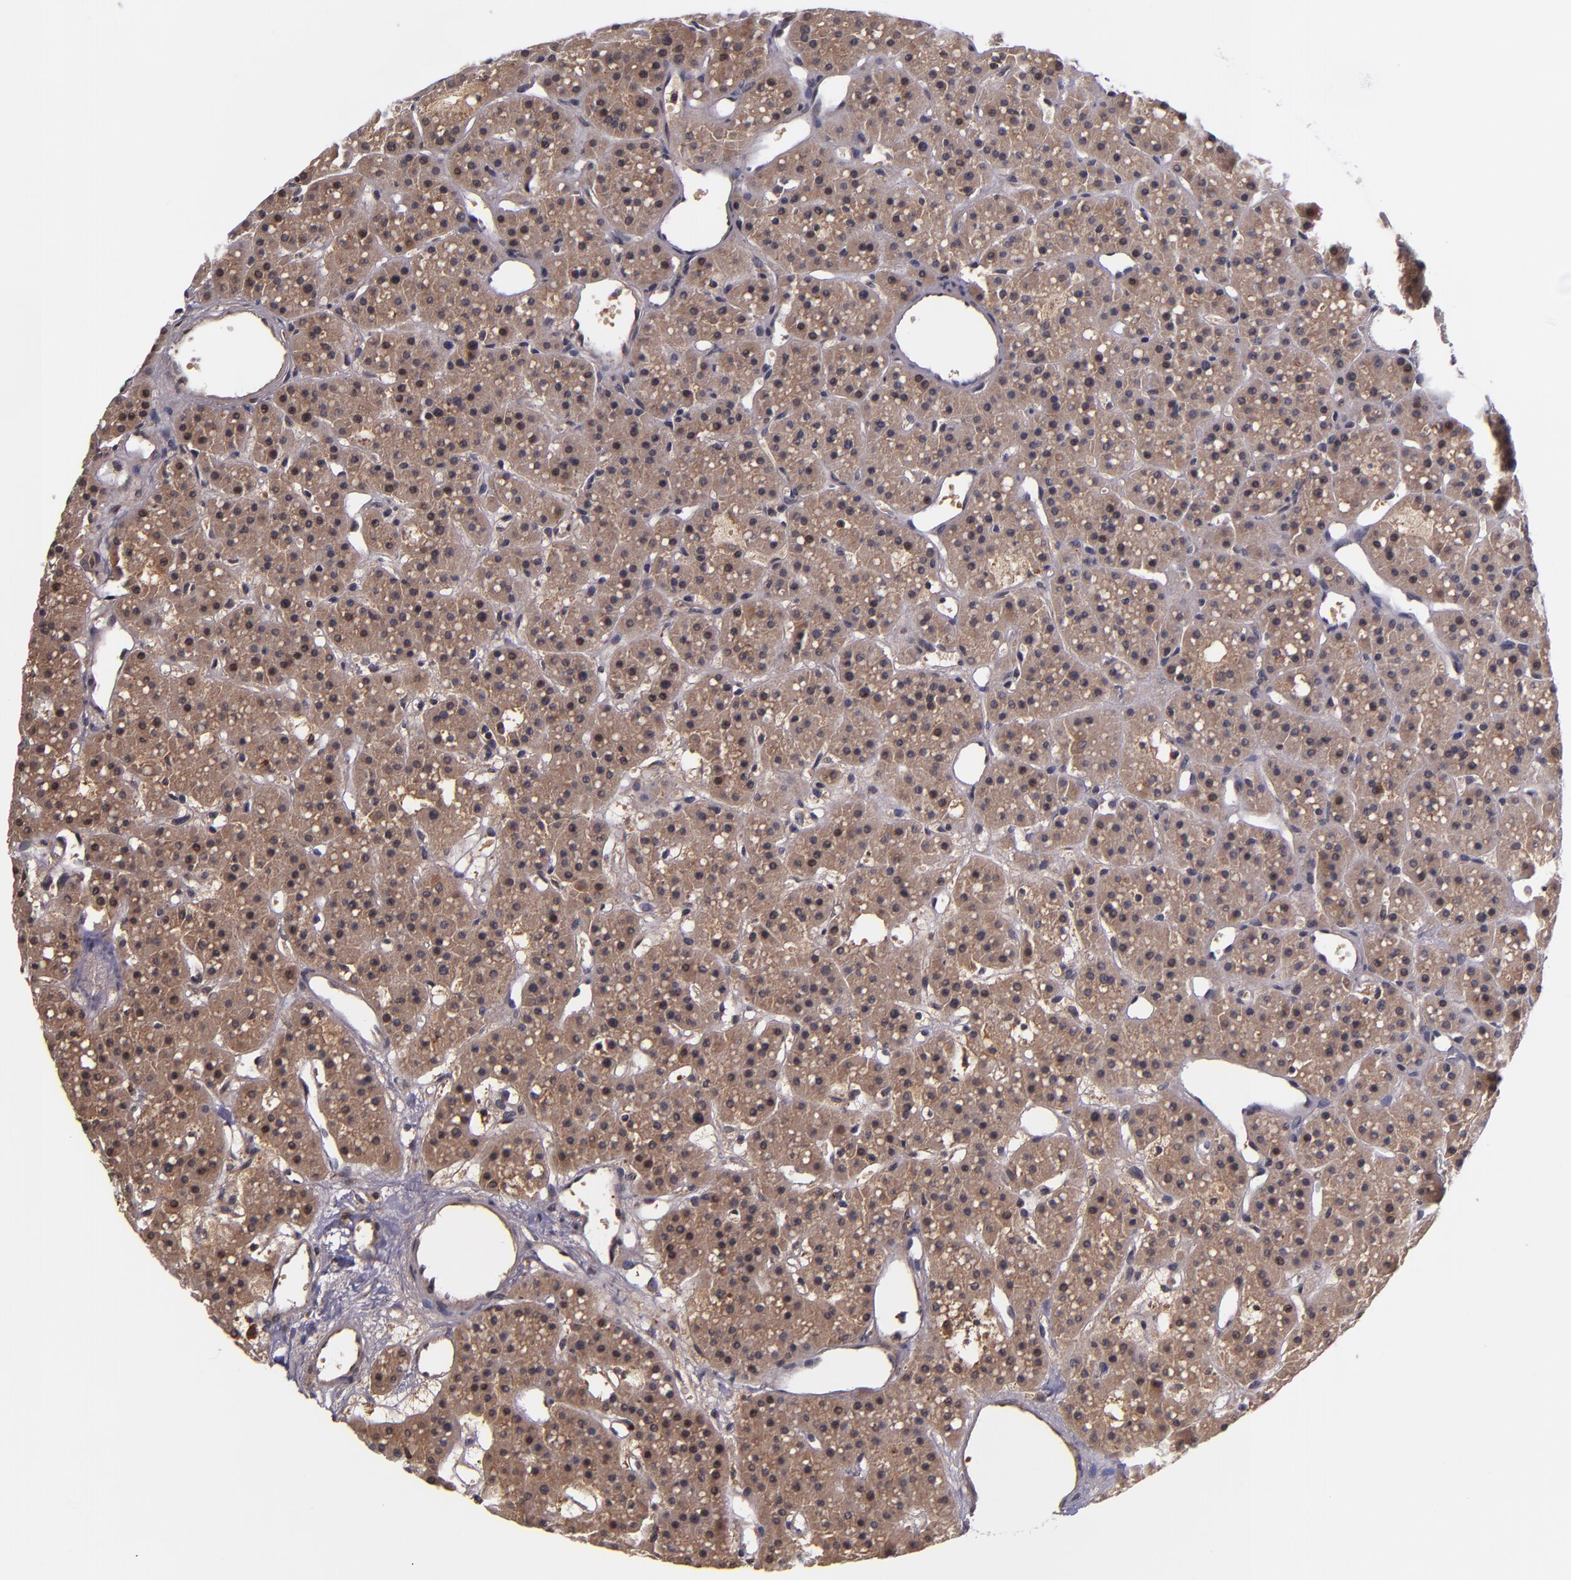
{"staining": {"intensity": "moderate", "quantity": ">75%", "location": "cytoplasmic/membranous"}, "tissue": "parathyroid gland", "cell_type": "Glandular cells", "image_type": "normal", "snomed": [{"axis": "morphology", "description": "Normal tissue, NOS"}, {"axis": "topography", "description": "Parathyroid gland"}], "caption": "The micrograph displays a brown stain indicating the presence of a protein in the cytoplasmic/membranous of glandular cells in parathyroid gland.", "gene": "RBP4", "patient": {"sex": "female", "age": 76}}